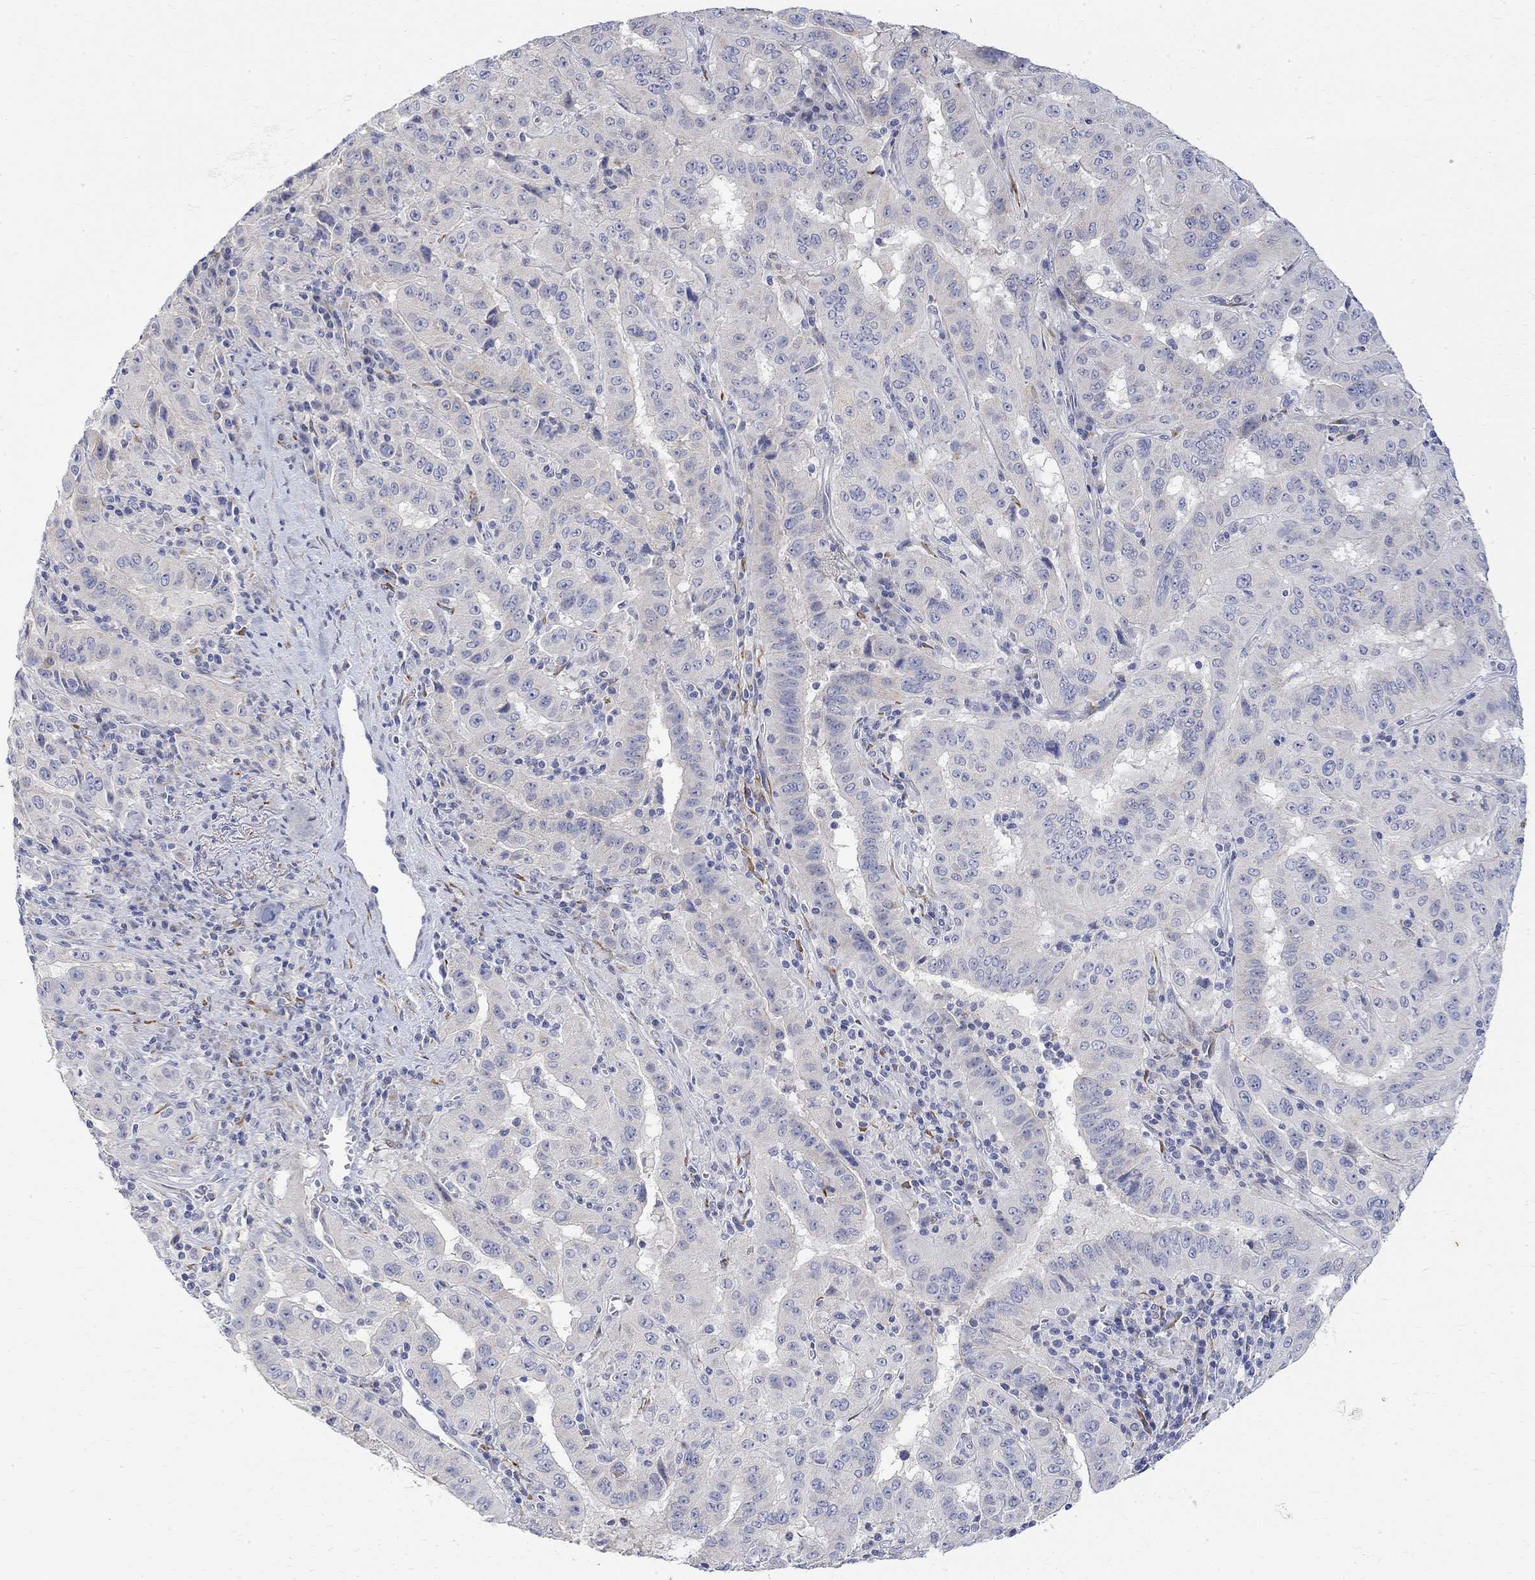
{"staining": {"intensity": "negative", "quantity": "none", "location": "none"}, "tissue": "pancreatic cancer", "cell_type": "Tumor cells", "image_type": "cancer", "snomed": [{"axis": "morphology", "description": "Adenocarcinoma, NOS"}, {"axis": "topography", "description": "Pancreas"}], "caption": "The micrograph displays no significant positivity in tumor cells of adenocarcinoma (pancreatic). Brightfield microscopy of immunohistochemistry stained with DAB (3,3'-diaminobenzidine) (brown) and hematoxylin (blue), captured at high magnification.", "gene": "FNDC5", "patient": {"sex": "male", "age": 63}}